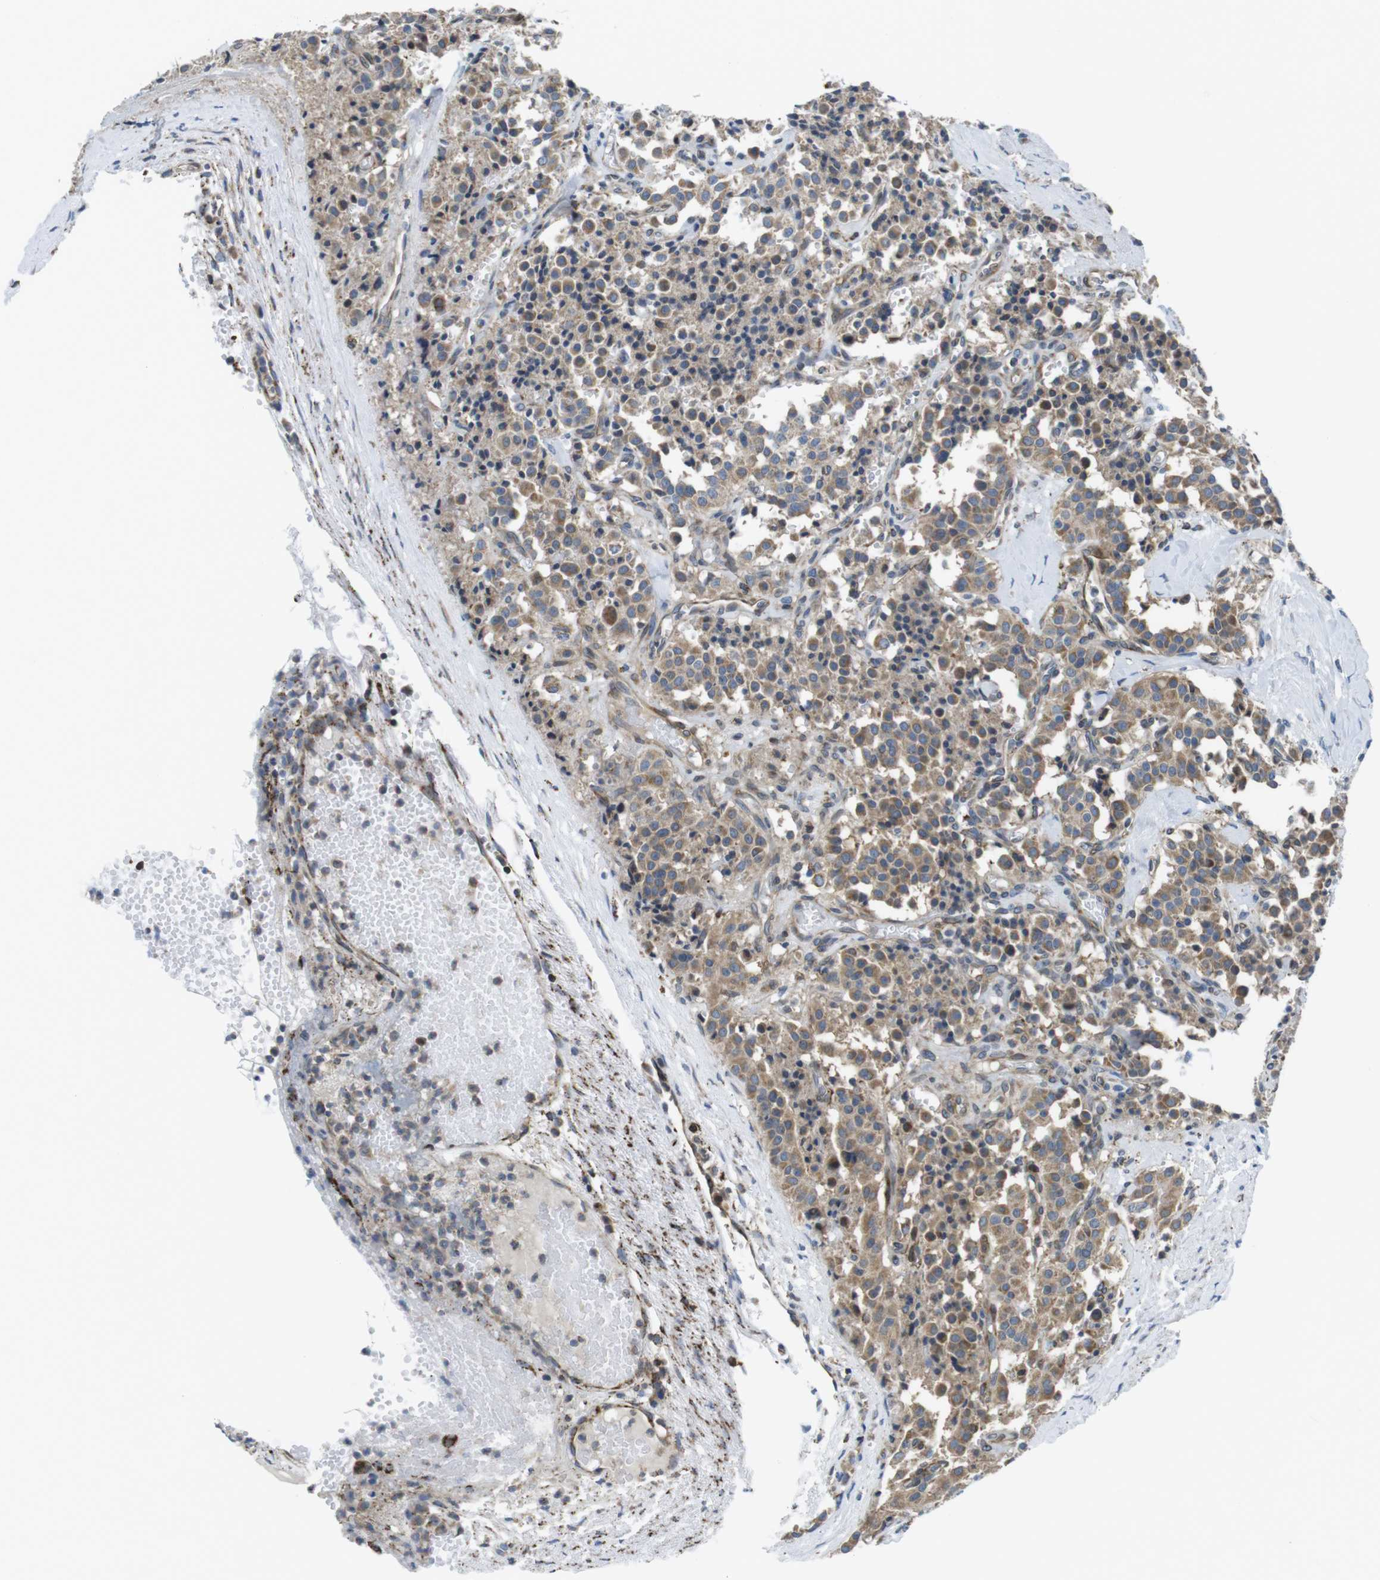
{"staining": {"intensity": "moderate", "quantity": ">75%", "location": "cytoplasmic/membranous"}, "tissue": "carcinoid", "cell_type": "Tumor cells", "image_type": "cancer", "snomed": [{"axis": "morphology", "description": "Carcinoid, malignant, NOS"}, {"axis": "topography", "description": "Lung"}], "caption": "A high-resolution micrograph shows IHC staining of carcinoid (malignant), which demonstrates moderate cytoplasmic/membranous staining in approximately >75% of tumor cells. Immunohistochemistry stains the protein in brown and the nuclei are stained blue.", "gene": "KCNE3", "patient": {"sex": "male", "age": 30}}